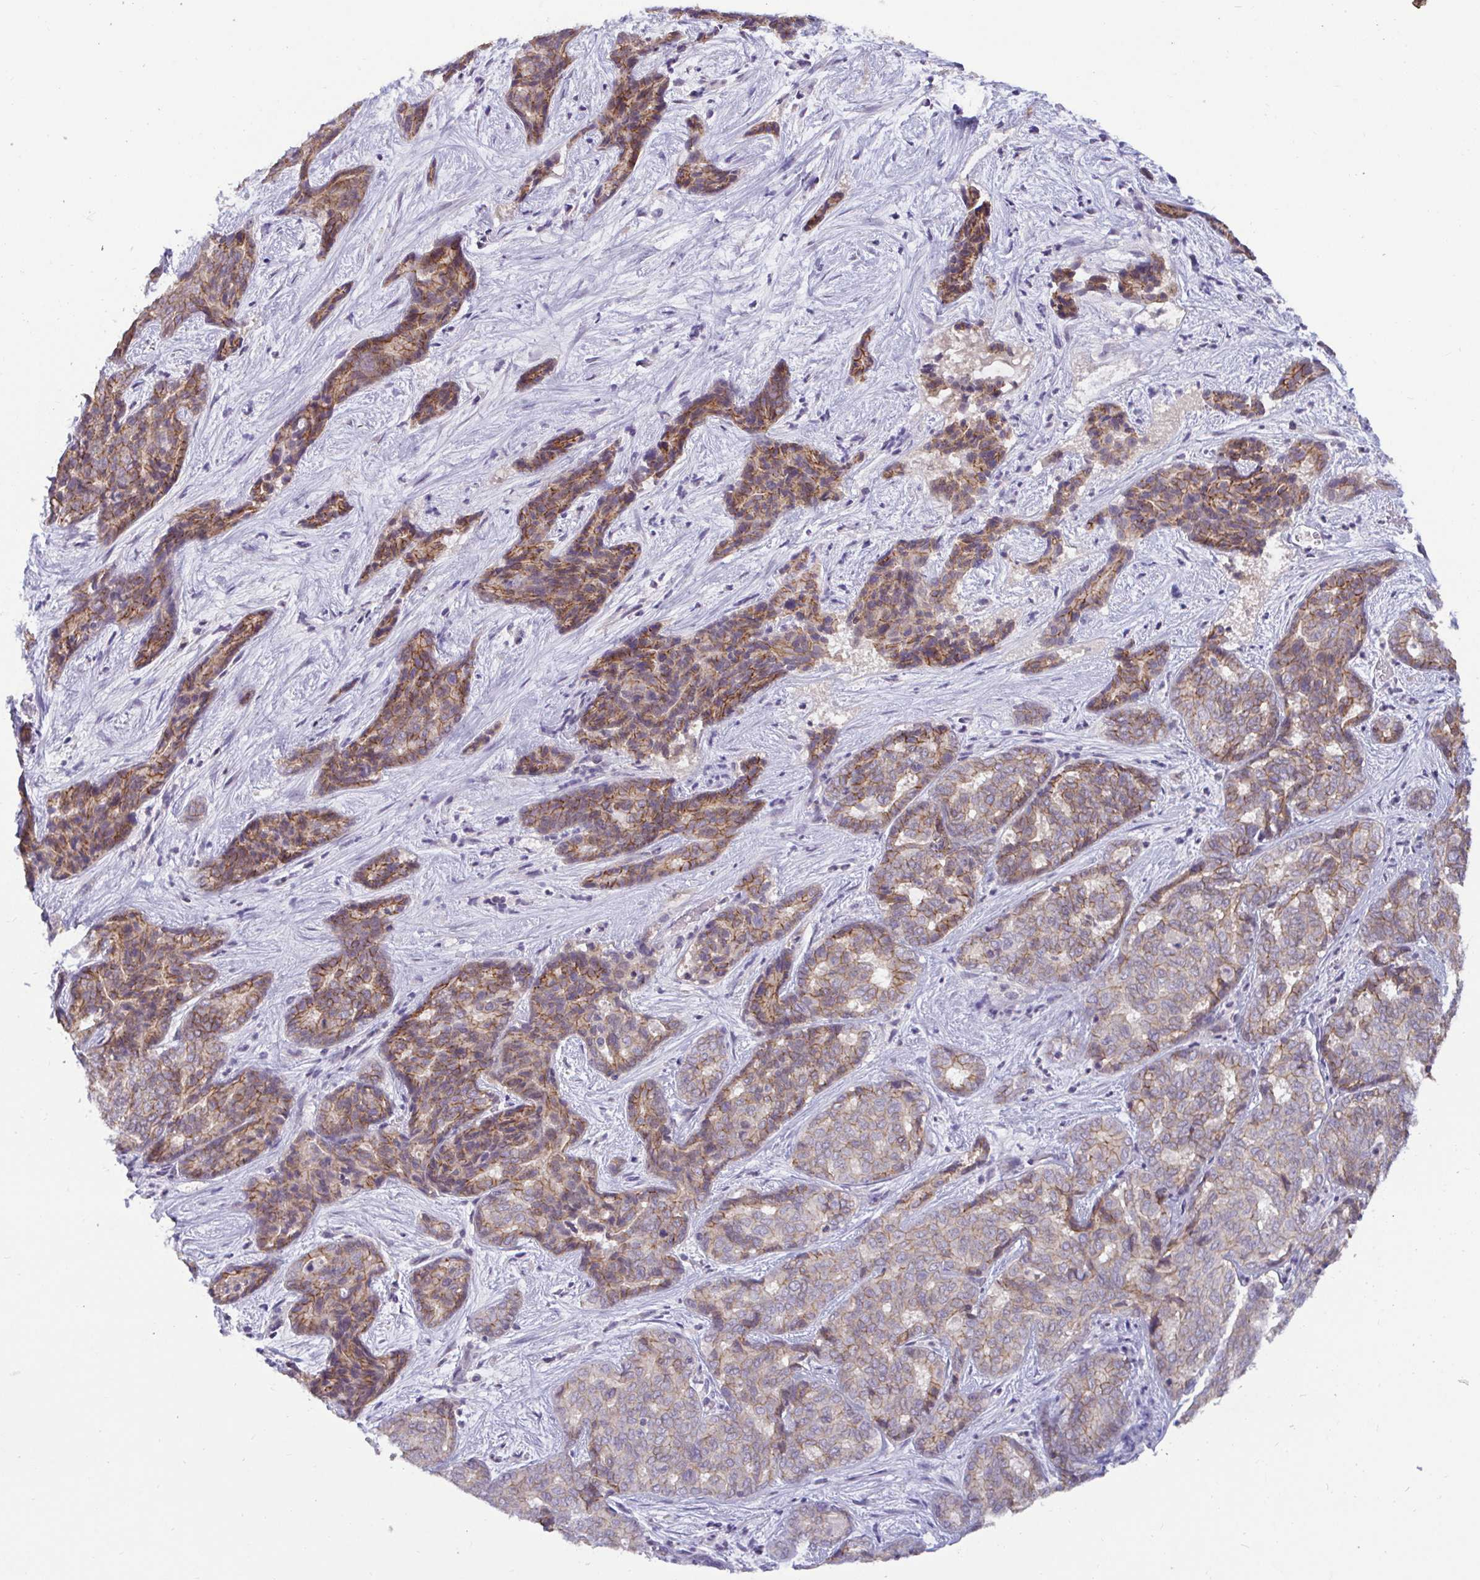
{"staining": {"intensity": "strong", "quantity": "25%-75%", "location": "cytoplasmic/membranous"}, "tissue": "liver cancer", "cell_type": "Tumor cells", "image_type": "cancer", "snomed": [{"axis": "morphology", "description": "Cholangiocarcinoma"}, {"axis": "topography", "description": "Liver"}], "caption": "Protein staining shows strong cytoplasmic/membranous expression in approximately 25%-75% of tumor cells in liver cholangiocarcinoma.", "gene": "GSTM1", "patient": {"sex": "female", "age": 64}}